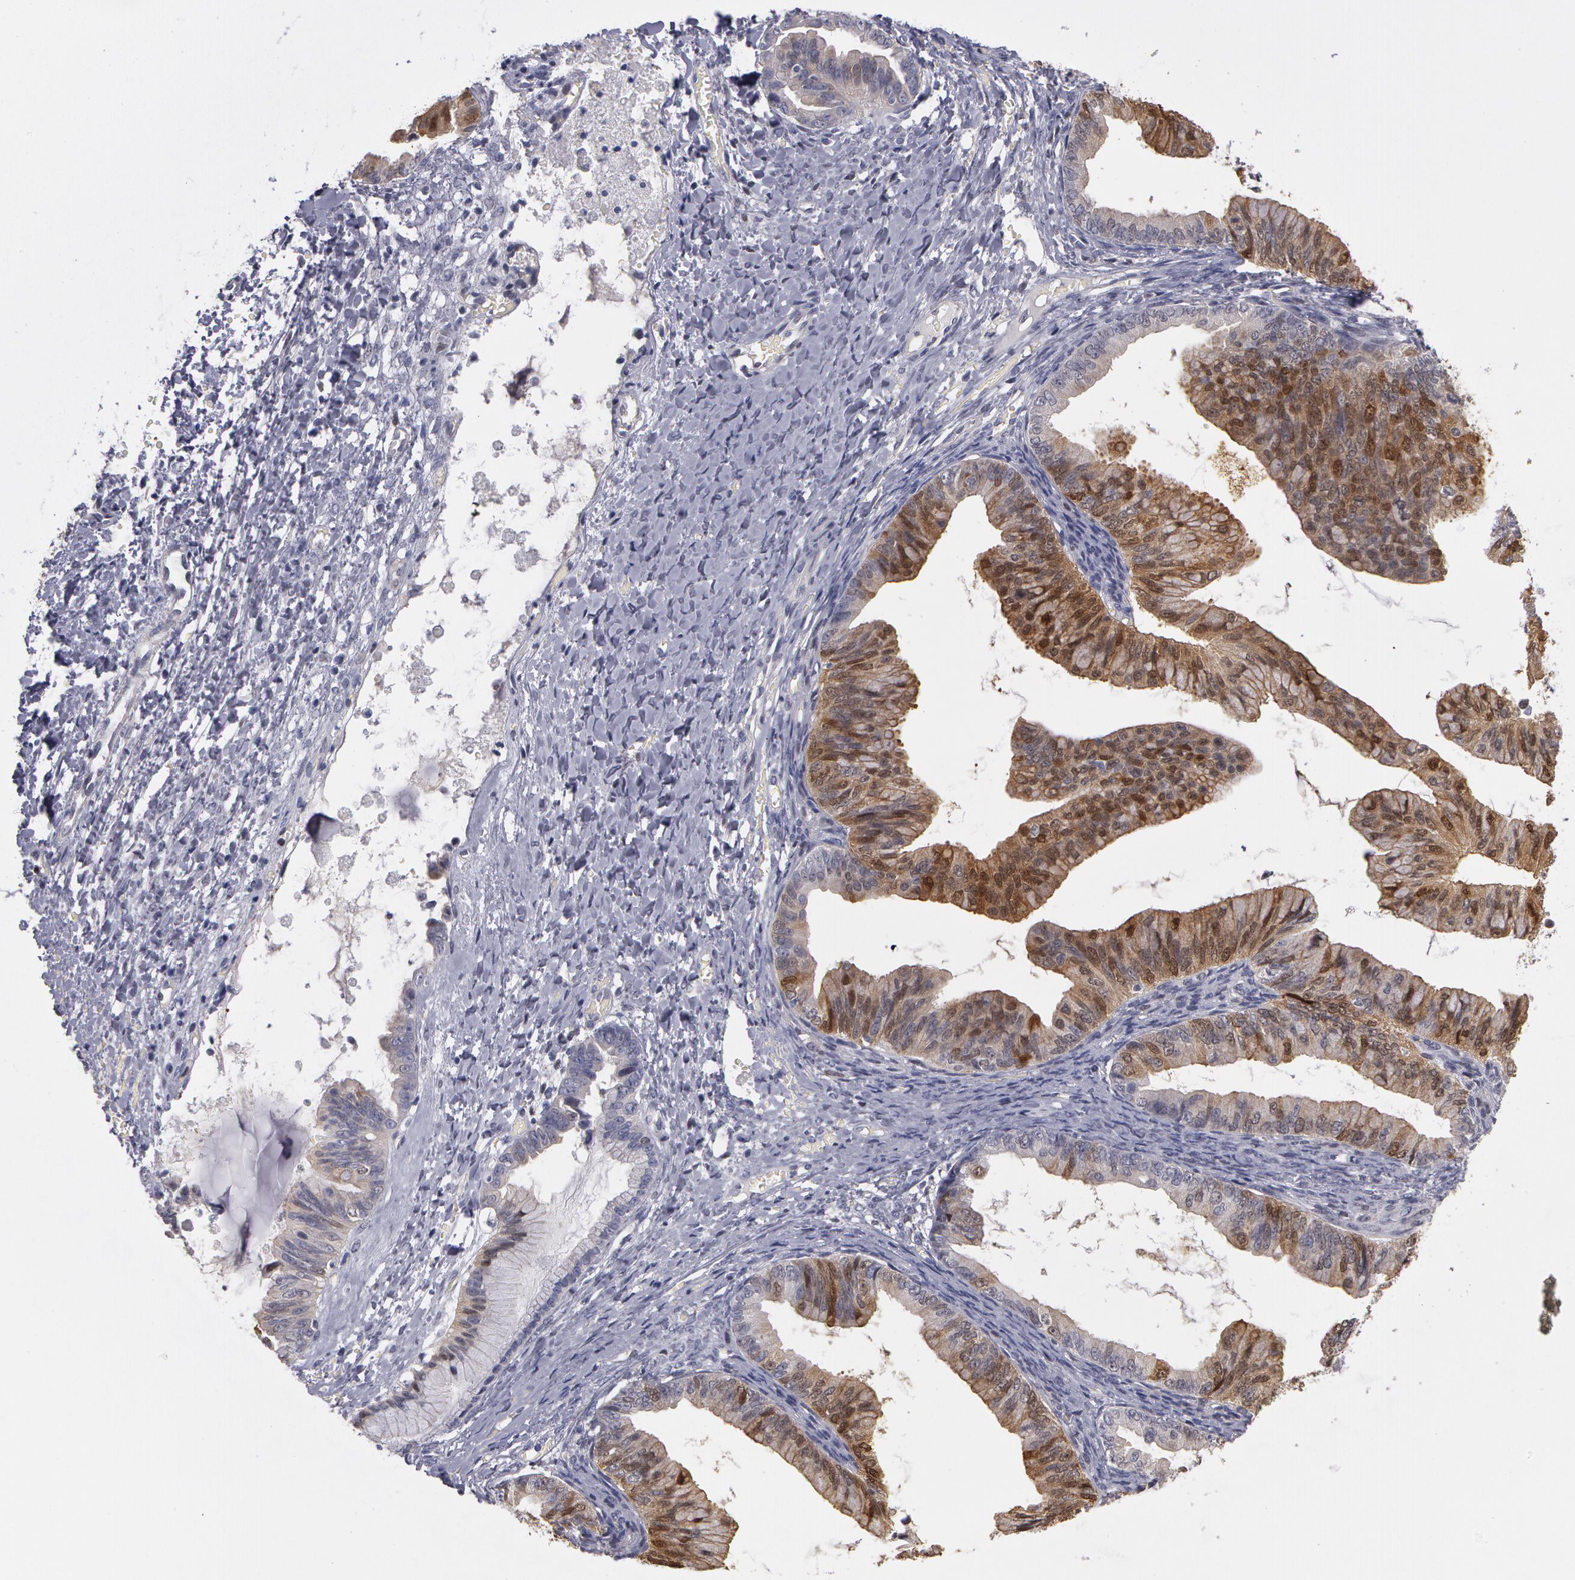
{"staining": {"intensity": "moderate", "quantity": "25%-75%", "location": "nuclear"}, "tissue": "ovarian cancer", "cell_type": "Tumor cells", "image_type": "cancer", "snomed": [{"axis": "morphology", "description": "Cystadenocarcinoma, mucinous, NOS"}, {"axis": "topography", "description": "Ovary"}], "caption": "Ovarian mucinous cystadenocarcinoma was stained to show a protein in brown. There is medium levels of moderate nuclear positivity in about 25%-75% of tumor cells.", "gene": "PRICKLE1", "patient": {"sex": "female", "age": 36}}